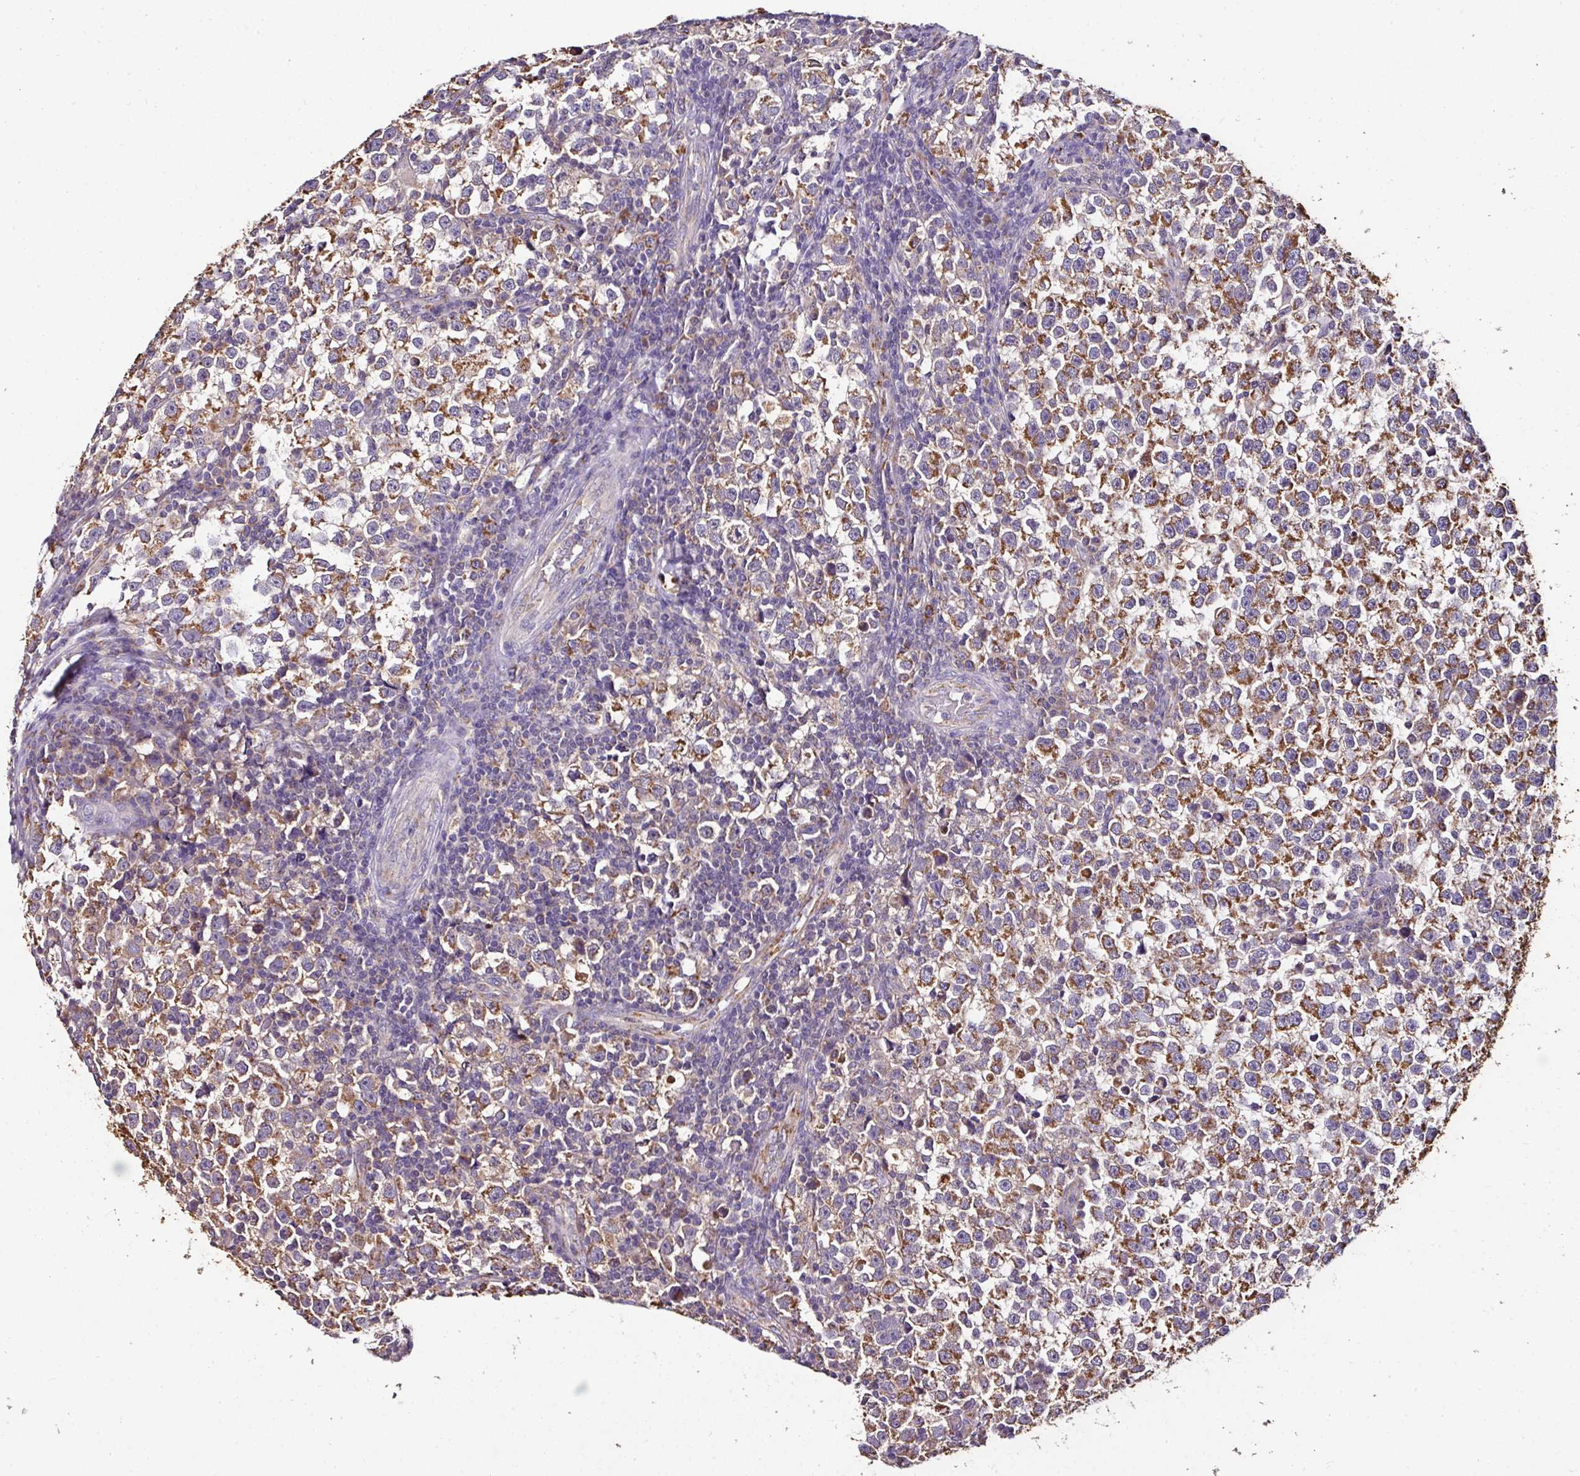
{"staining": {"intensity": "moderate", "quantity": ">75%", "location": "cytoplasmic/membranous"}, "tissue": "testis cancer", "cell_type": "Tumor cells", "image_type": "cancer", "snomed": [{"axis": "morphology", "description": "Normal tissue, NOS"}, {"axis": "morphology", "description": "Seminoma, NOS"}, {"axis": "topography", "description": "Testis"}], "caption": "A brown stain labels moderate cytoplasmic/membranous expression of a protein in testis seminoma tumor cells. (Stains: DAB in brown, nuclei in blue, Microscopy: brightfield microscopy at high magnification).", "gene": "CPD", "patient": {"sex": "male", "age": 43}}